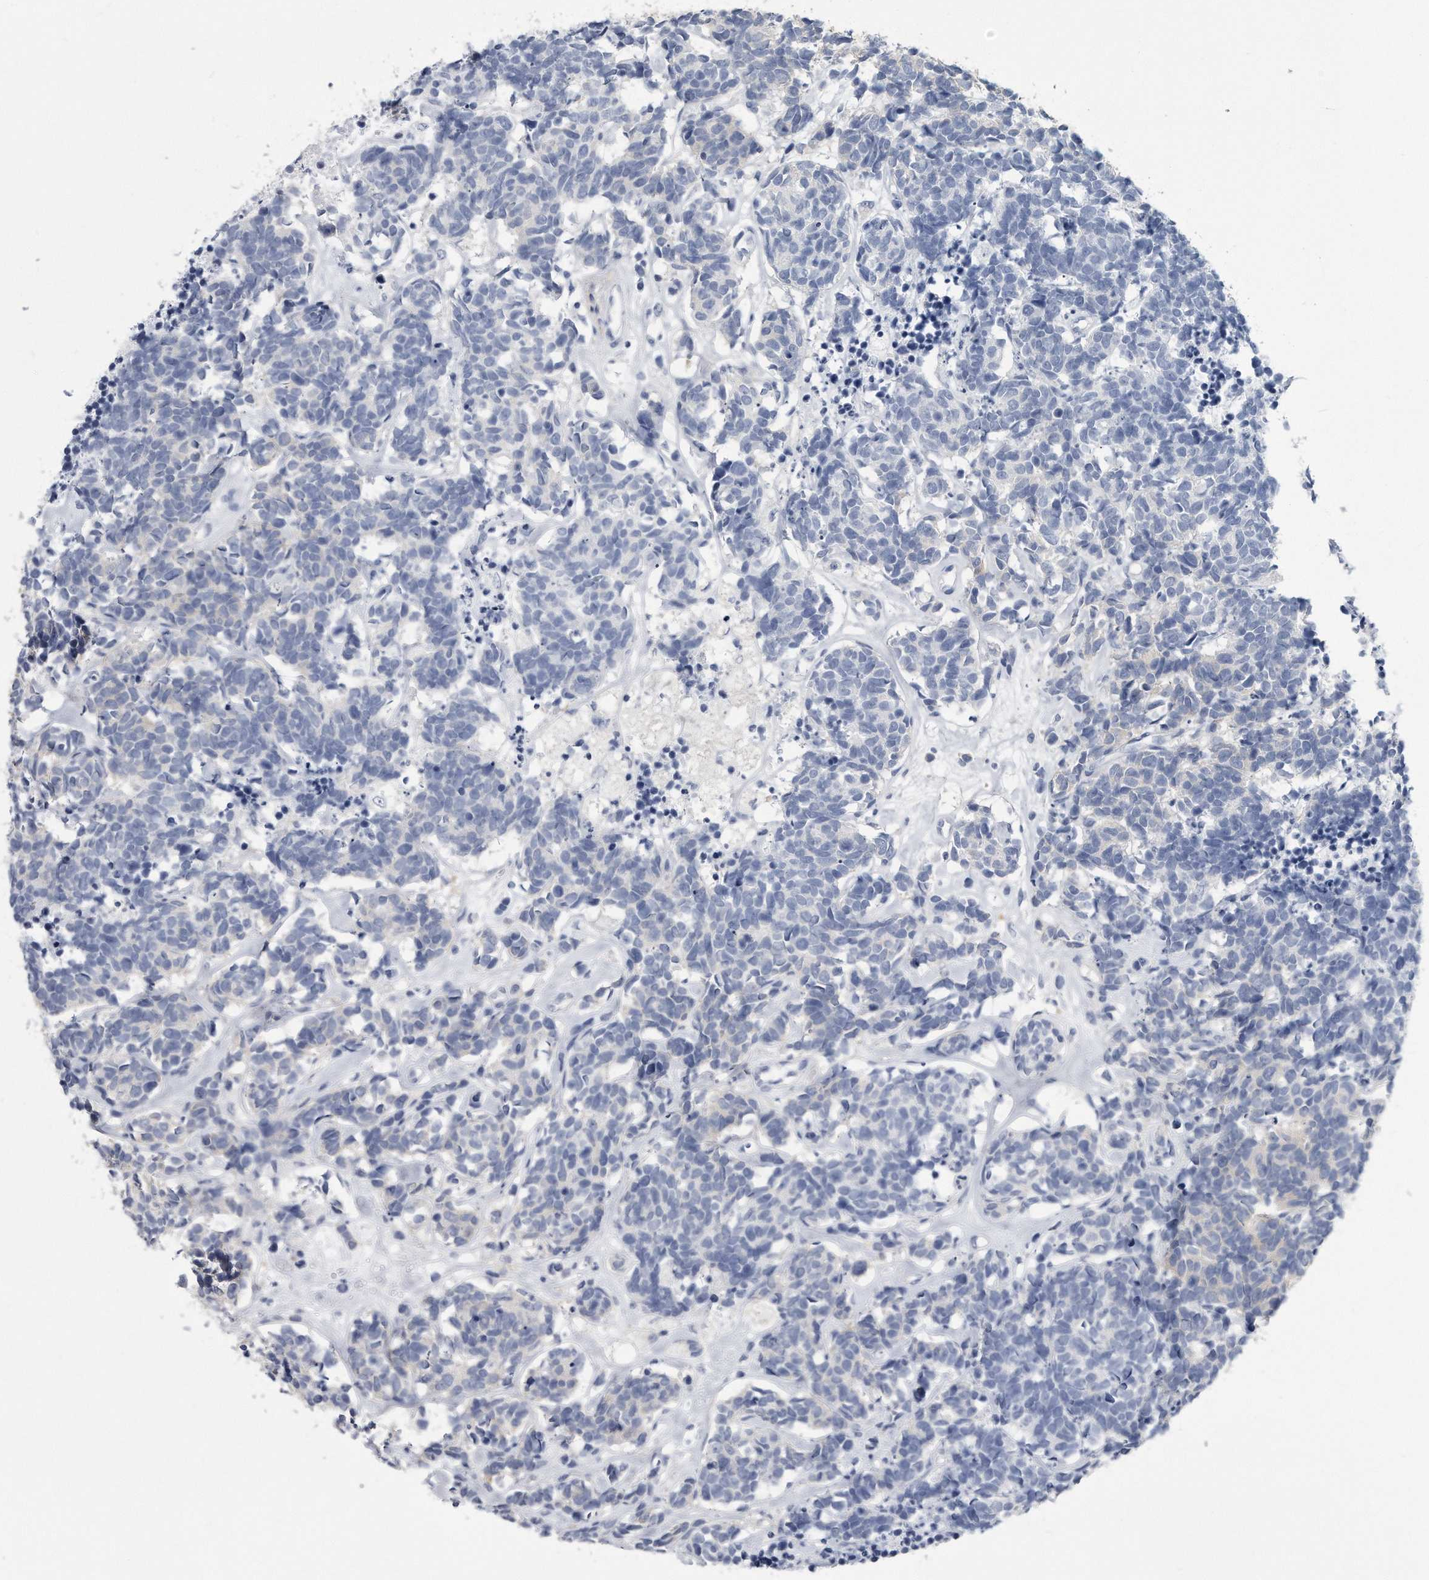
{"staining": {"intensity": "negative", "quantity": "none", "location": "none"}, "tissue": "carcinoid", "cell_type": "Tumor cells", "image_type": "cancer", "snomed": [{"axis": "morphology", "description": "Carcinoma, NOS"}, {"axis": "morphology", "description": "Carcinoid, malignant, NOS"}, {"axis": "topography", "description": "Urinary bladder"}], "caption": "Immunohistochemistry of malignant carcinoid demonstrates no positivity in tumor cells.", "gene": "PYGB", "patient": {"sex": "male", "age": 57}}